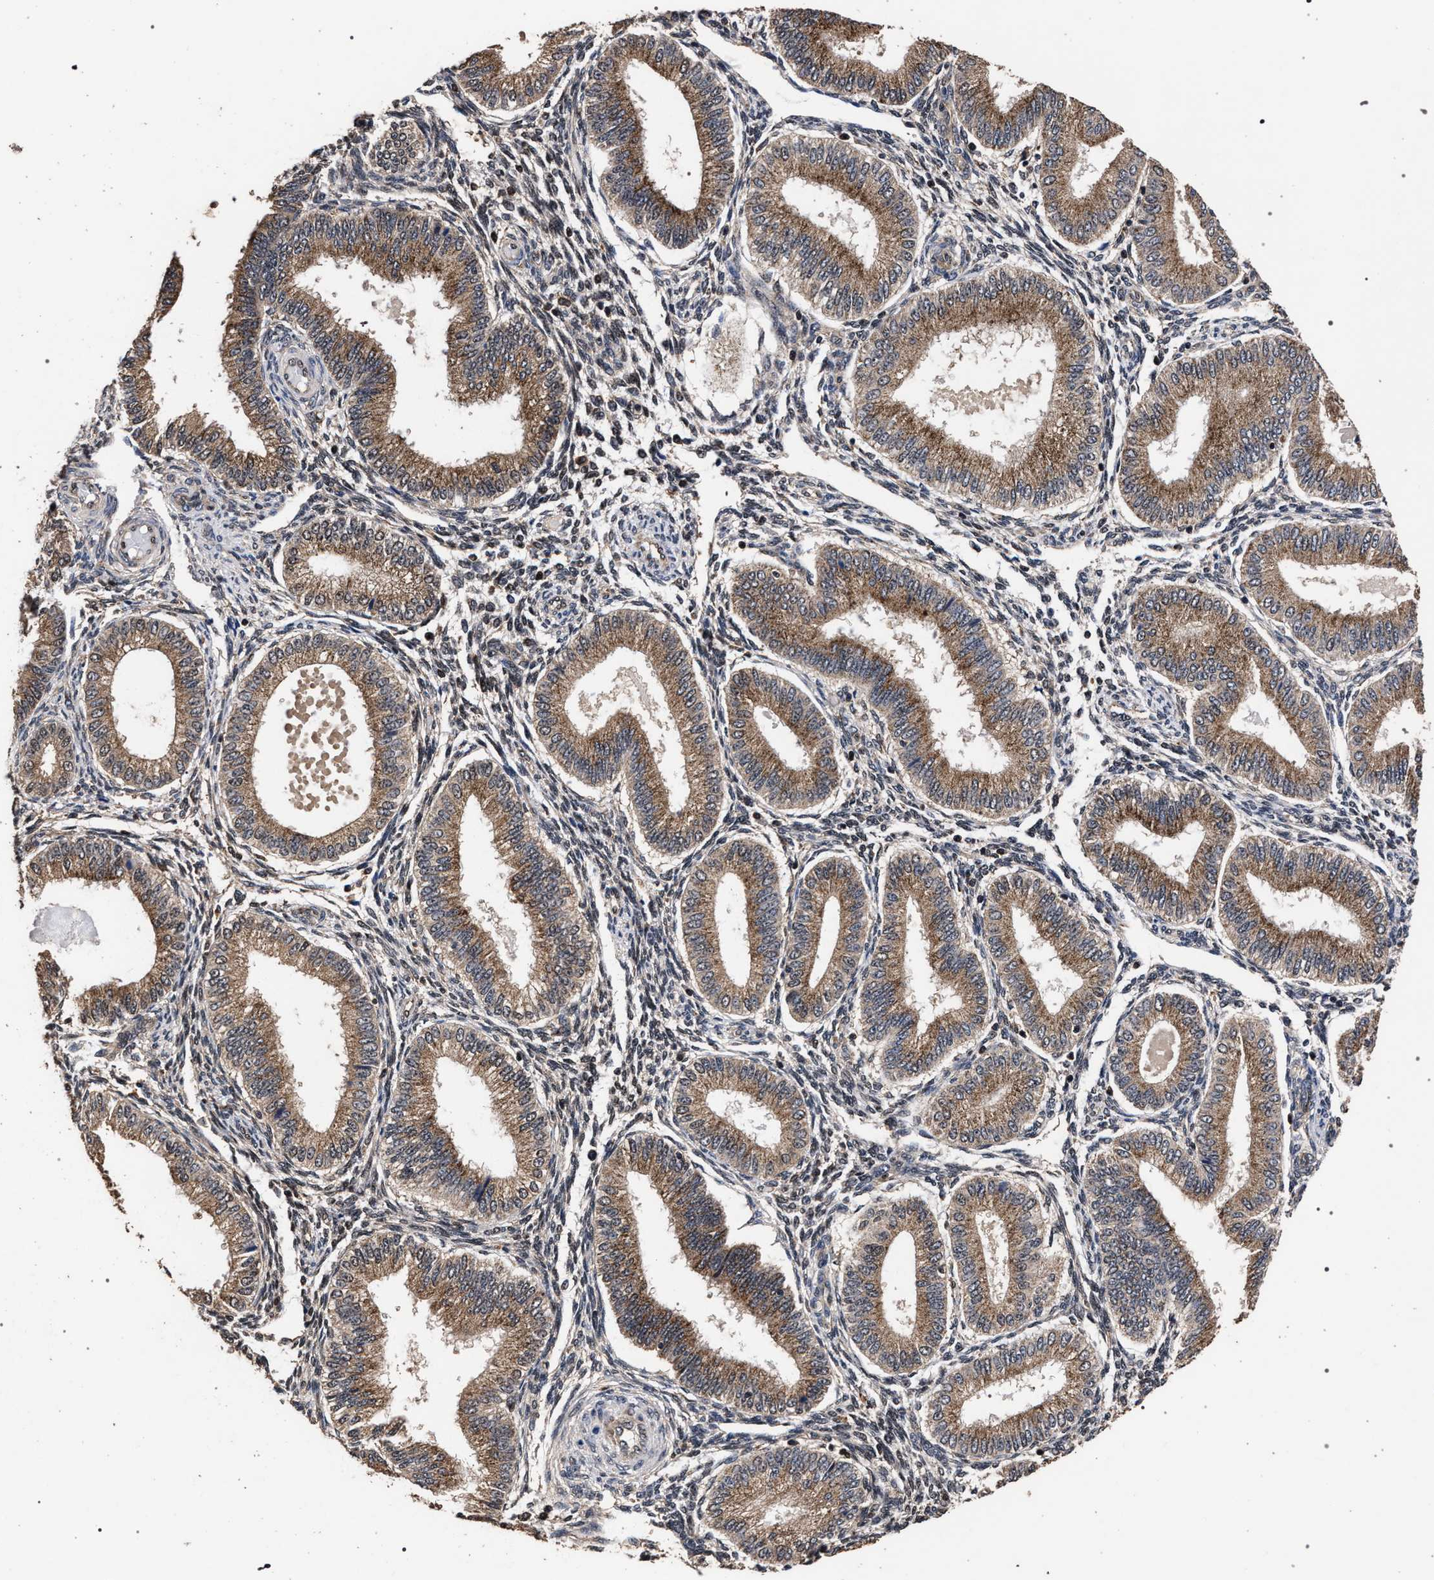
{"staining": {"intensity": "weak", "quantity": "25%-75%", "location": "cytoplasmic/membranous"}, "tissue": "endometrium", "cell_type": "Cells in endometrial stroma", "image_type": "normal", "snomed": [{"axis": "morphology", "description": "Normal tissue, NOS"}, {"axis": "topography", "description": "Endometrium"}], "caption": "DAB immunohistochemical staining of unremarkable endometrium demonstrates weak cytoplasmic/membranous protein positivity in about 25%-75% of cells in endometrial stroma. (Stains: DAB (3,3'-diaminobenzidine) in brown, nuclei in blue, Microscopy: brightfield microscopy at high magnification).", "gene": "ACOX1", "patient": {"sex": "female", "age": 39}}